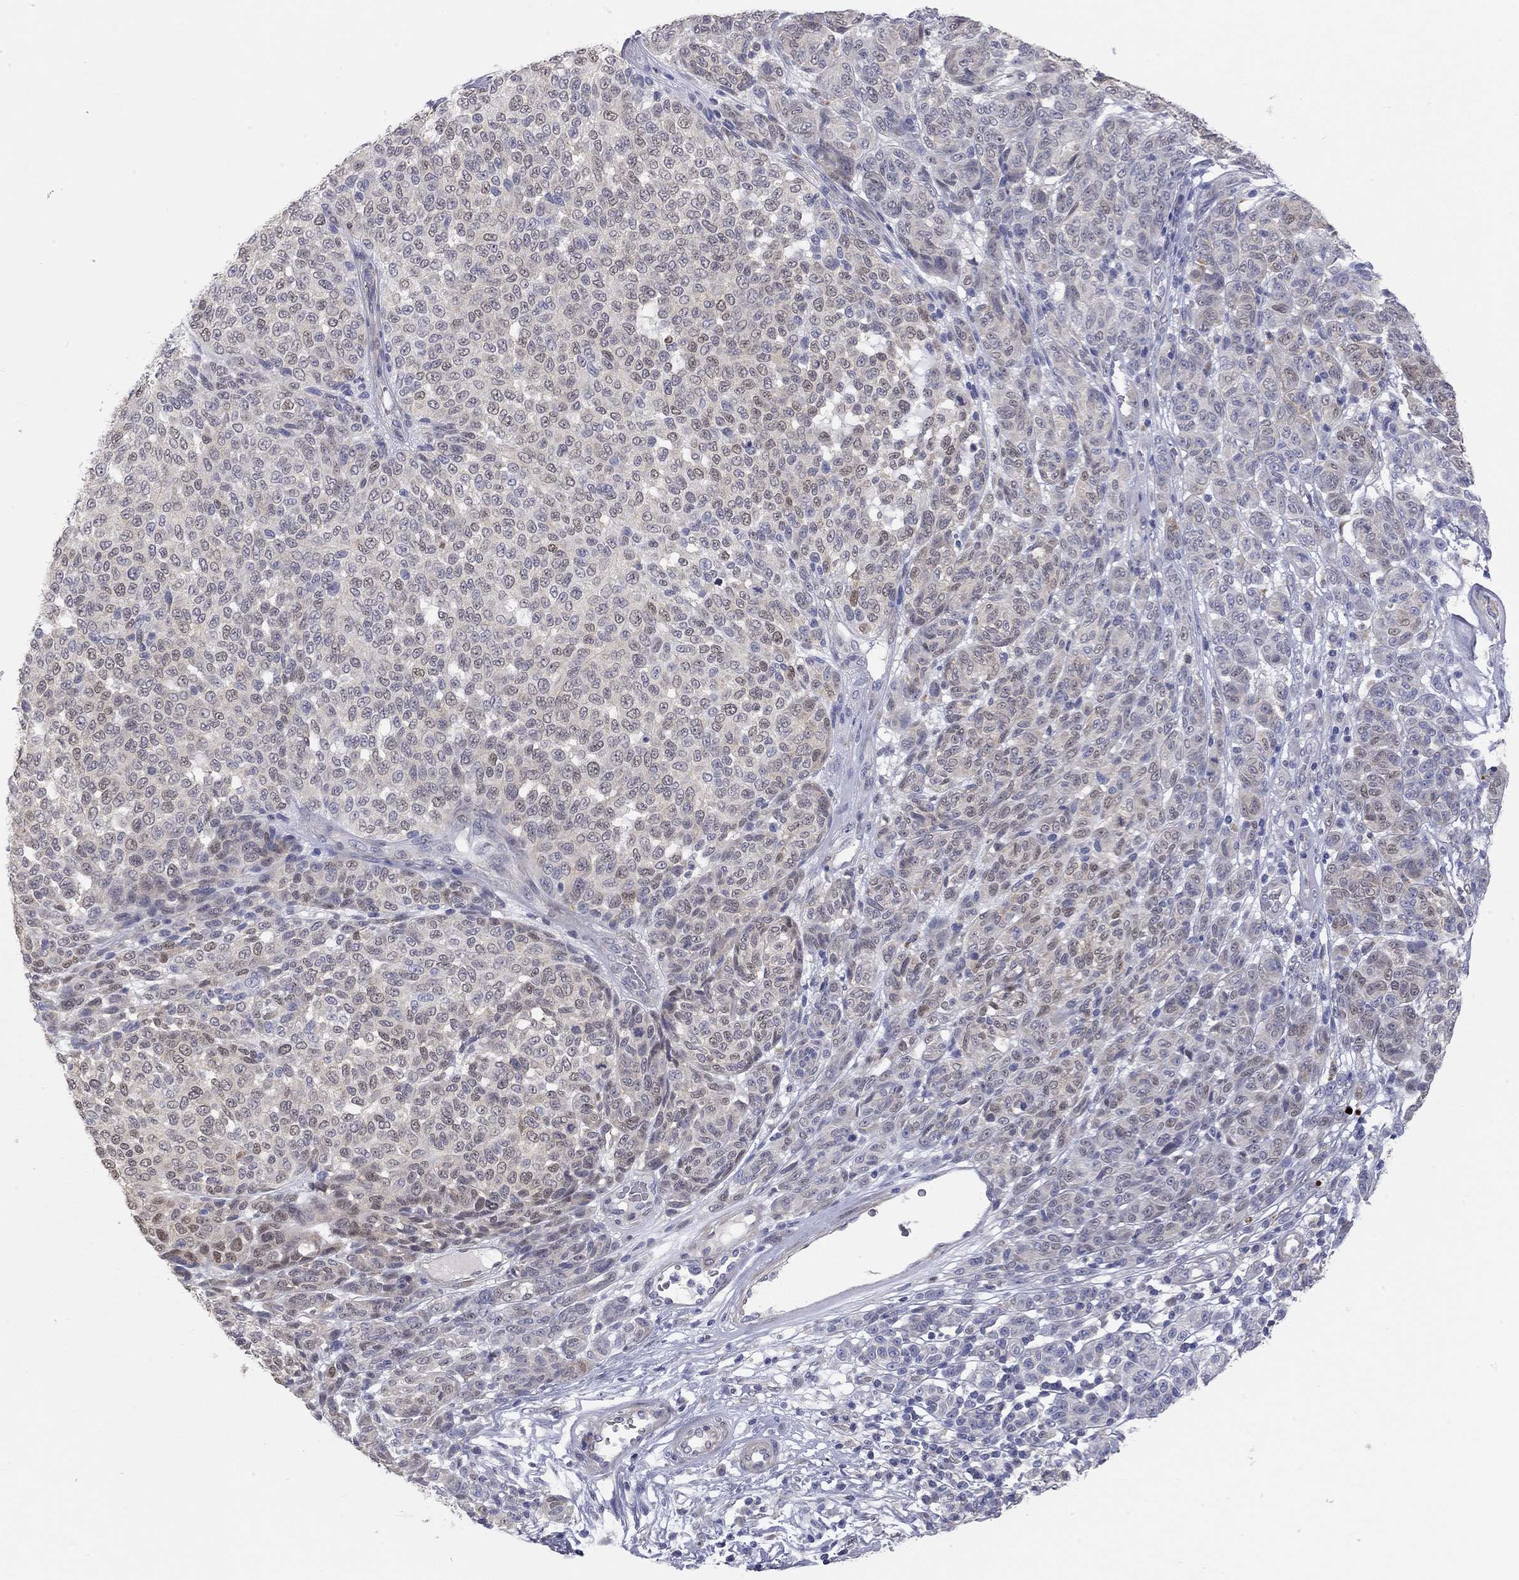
{"staining": {"intensity": "negative", "quantity": "none", "location": "none"}, "tissue": "melanoma", "cell_type": "Tumor cells", "image_type": "cancer", "snomed": [{"axis": "morphology", "description": "Malignant melanoma, NOS"}, {"axis": "topography", "description": "Skin"}], "caption": "An immunohistochemistry (IHC) micrograph of melanoma is shown. There is no staining in tumor cells of melanoma. (Immunohistochemistry (ihc), brightfield microscopy, high magnification).", "gene": "PAPSS2", "patient": {"sex": "male", "age": 59}}